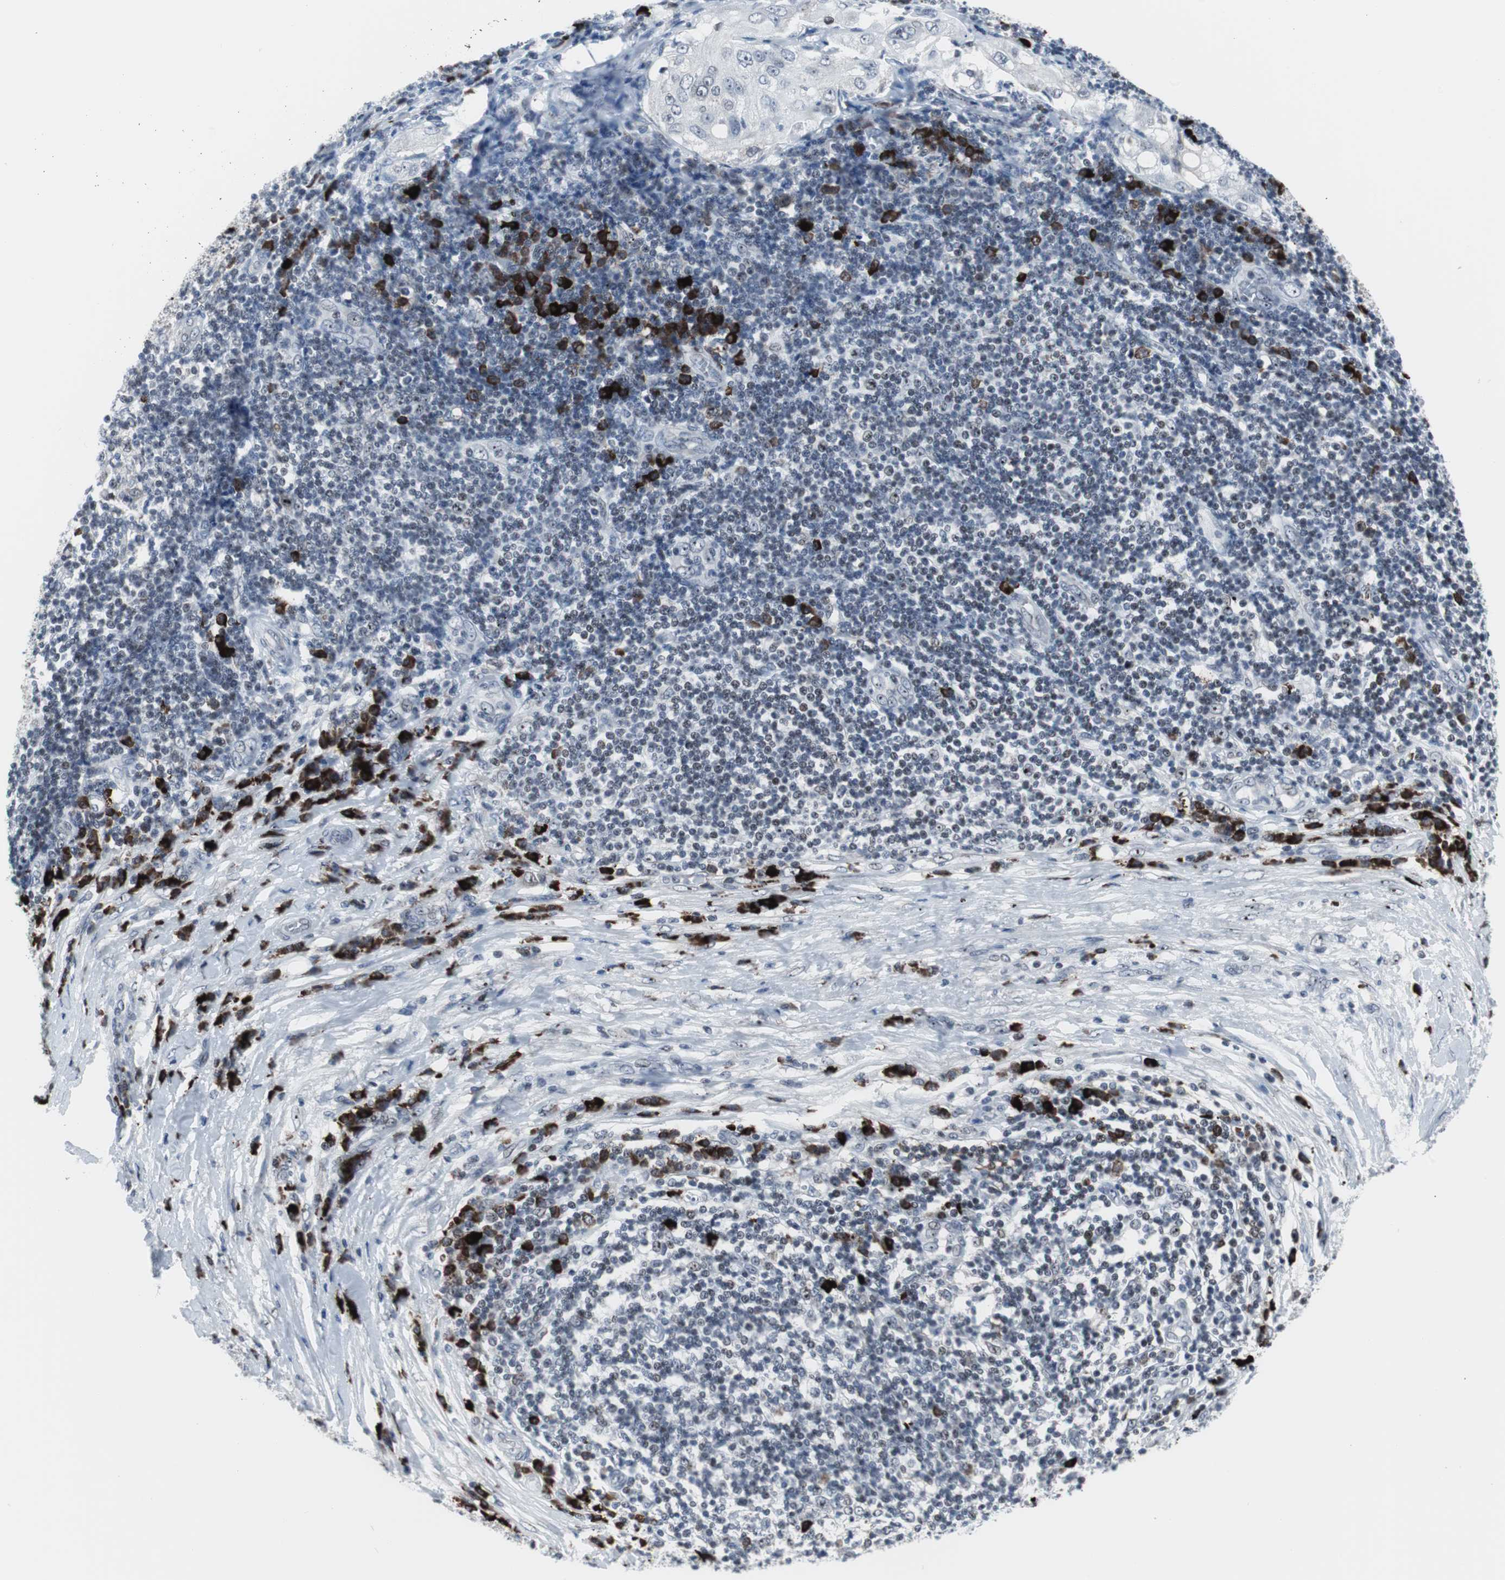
{"staining": {"intensity": "negative", "quantity": "none", "location": "none"}, "tissue": "lung cancer", "cell_type": "Tumor cells", "image_type": "cancer", "snomed": [{"axis": "morphology", "description": "Inflammation, NOS"}, {"axis": "morphology", "description": "Squamous cell carcinoma, NOS"}, {"axis": "topography", "description": "Lymph node"}, {"axis": "topography", "description": "Soft tissue"}, {"axis": "topography", "description": "Lung"}], "caption": "DAB immunohistochemical staining of lung cancer reveals no significant staining in tumor cells.", "gene": "DOK1", "patient": {"sex": "male", "age": 66}}